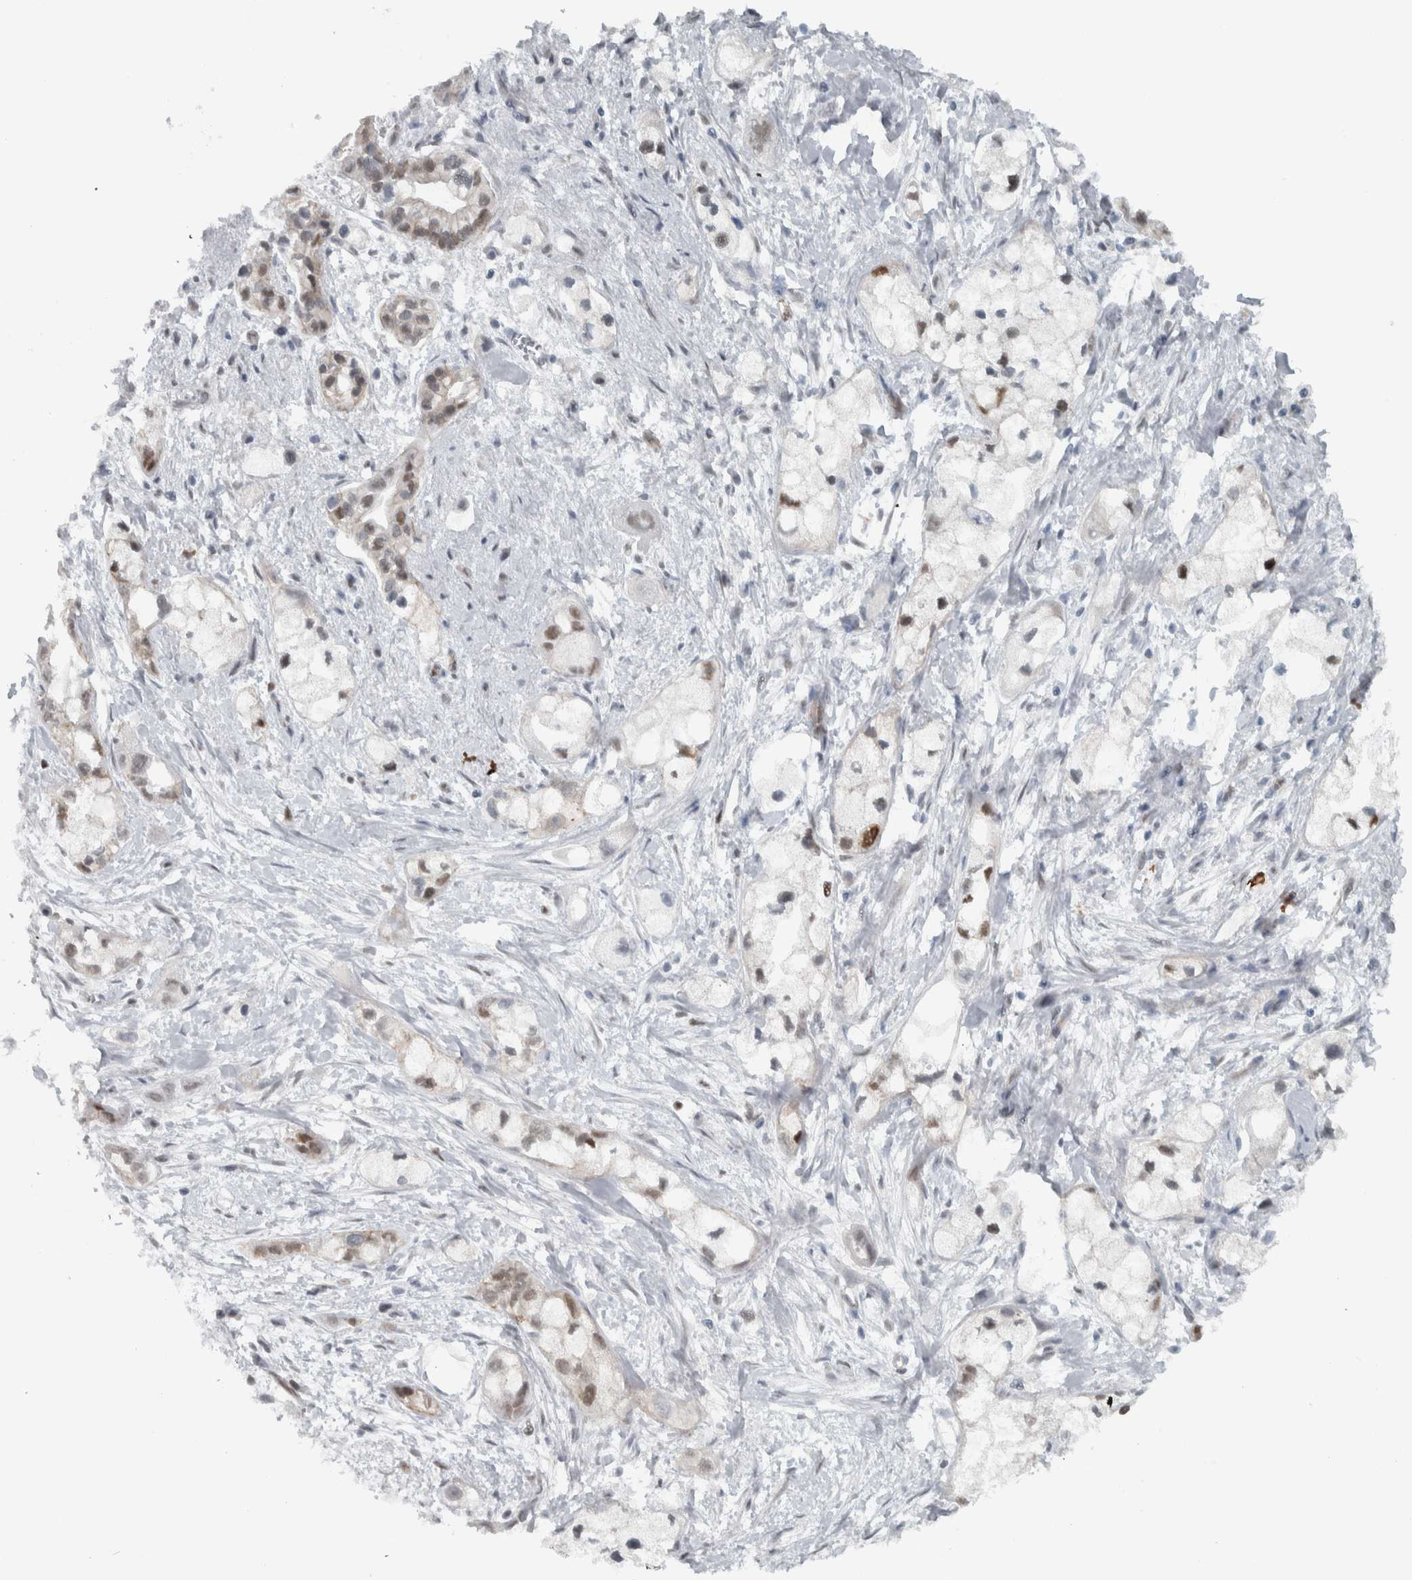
{"staining": {"intensity": "moderate", "quantity": "<25%", "location": "nuclear"}, "tissue": "pancreatic cancer", "cell_type": "Tumor cells", "image_type": "cancer", "snomed": [{"axis": "morphology", "description": "Adenocarcinoma, NOS"}, {"axis": "topography", "description": "Pancreas"}], "caption": "Pancreatic cancer (adenocarcinoma) stained with immunohistochemistry reveals moderate nuclear staining in about <25% of tumor cells.", "gene": "ADPRM", "patient": {"sex": "male", "age": 74}}